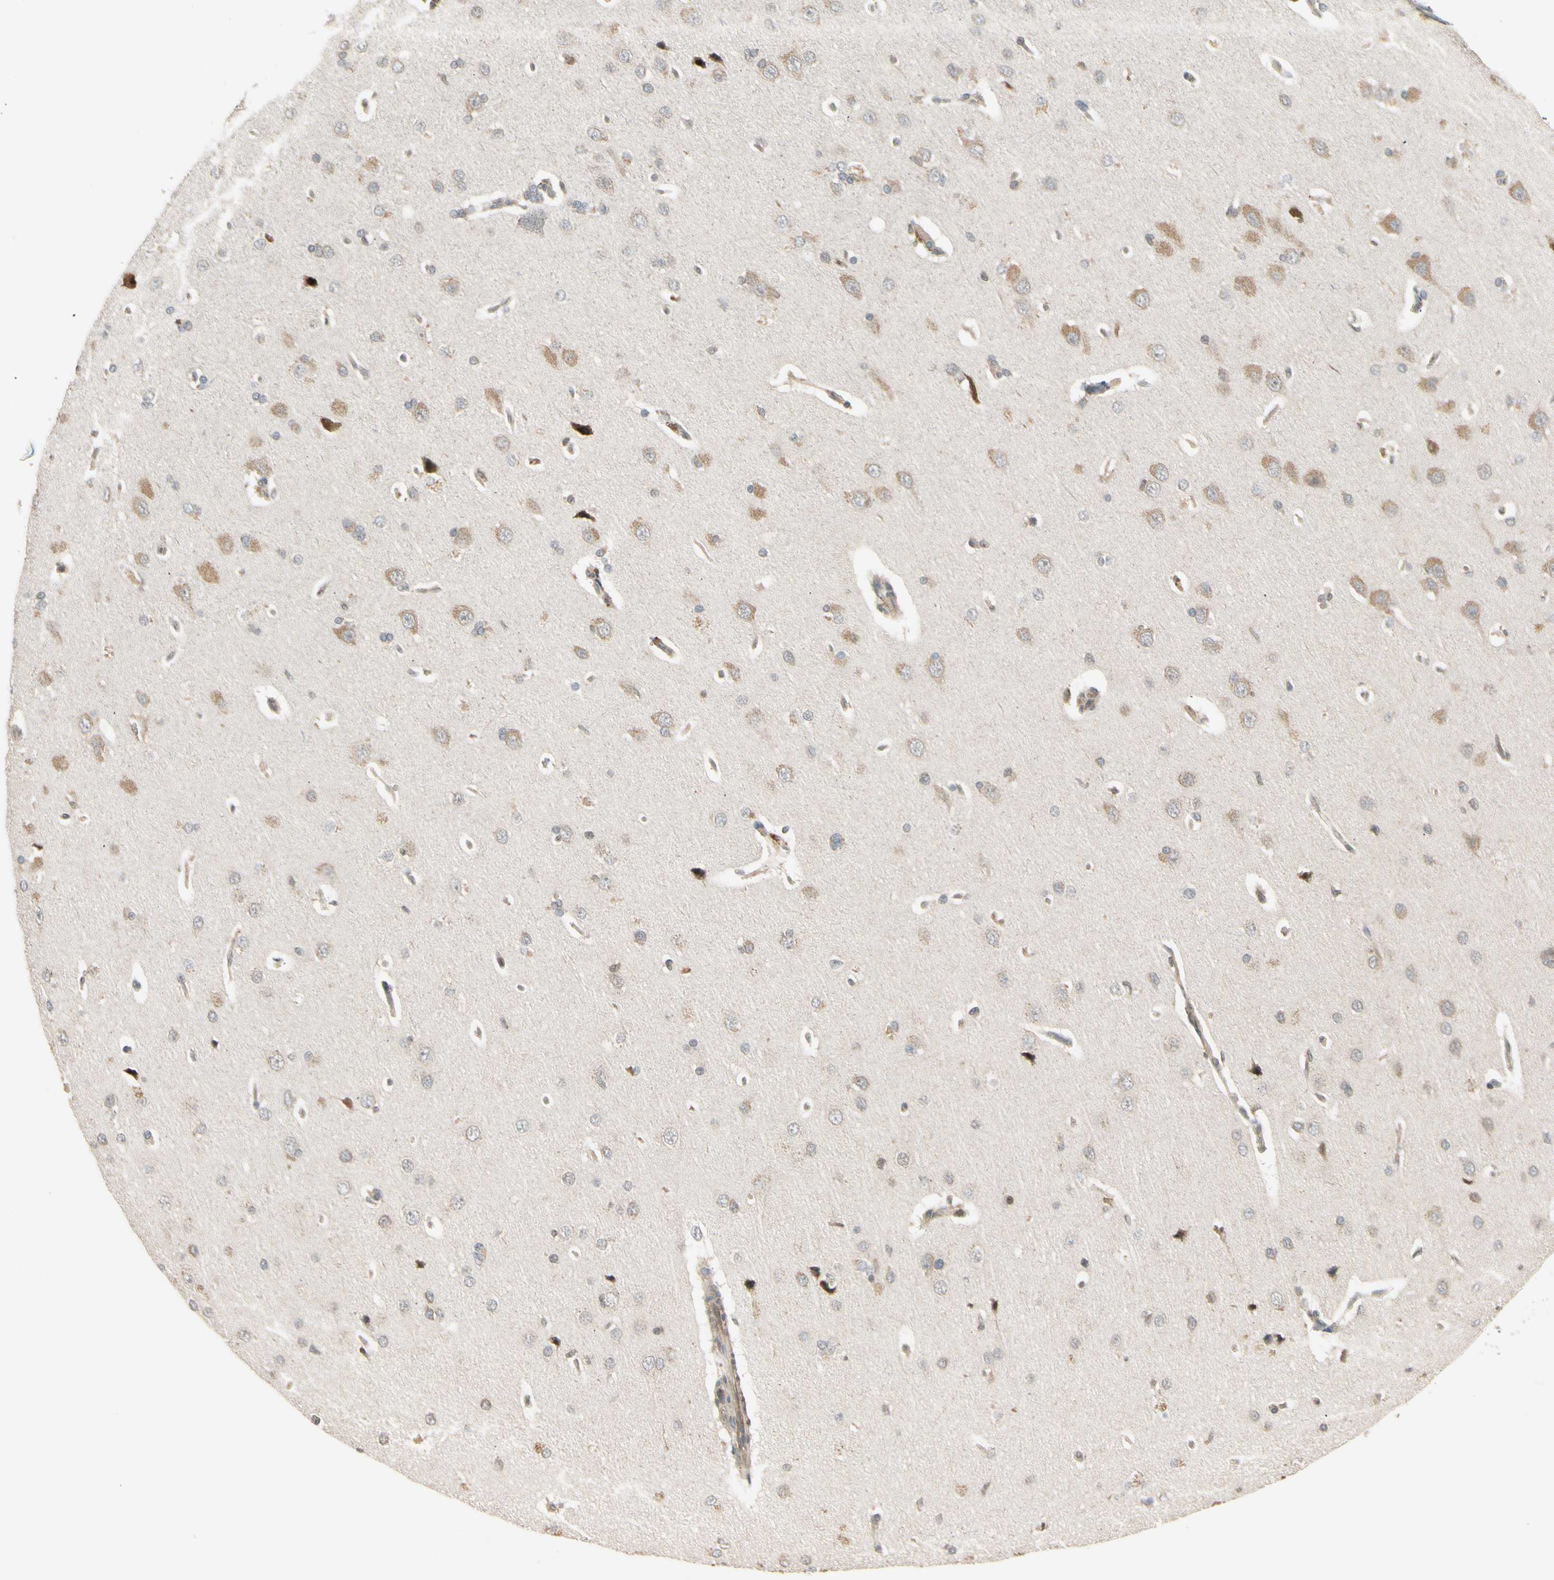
{"staining": {"intensity": "moderate", "quantity": "25%-75%", "location": "cytoplasmic/membranous"}, "tissue": "cerebral cortex", "cell_type": "Endothelial cells", "image_type": "normal", "snomed": [{"axis": "morphology", "description": "Normal tissue, NOS"}, {"axis": "topography", "description": "Cerebral cortex"}], "caption": "An immunohistochemistry (IHC) histopathology image of normal tissue is shown. Protein staining in brown highlights moderate cytoplasmic/membranous positivity in cerebral cortex within endothelial cells.", "gene": "SVBP", "patient": {"sex": "male", "age": 62}}